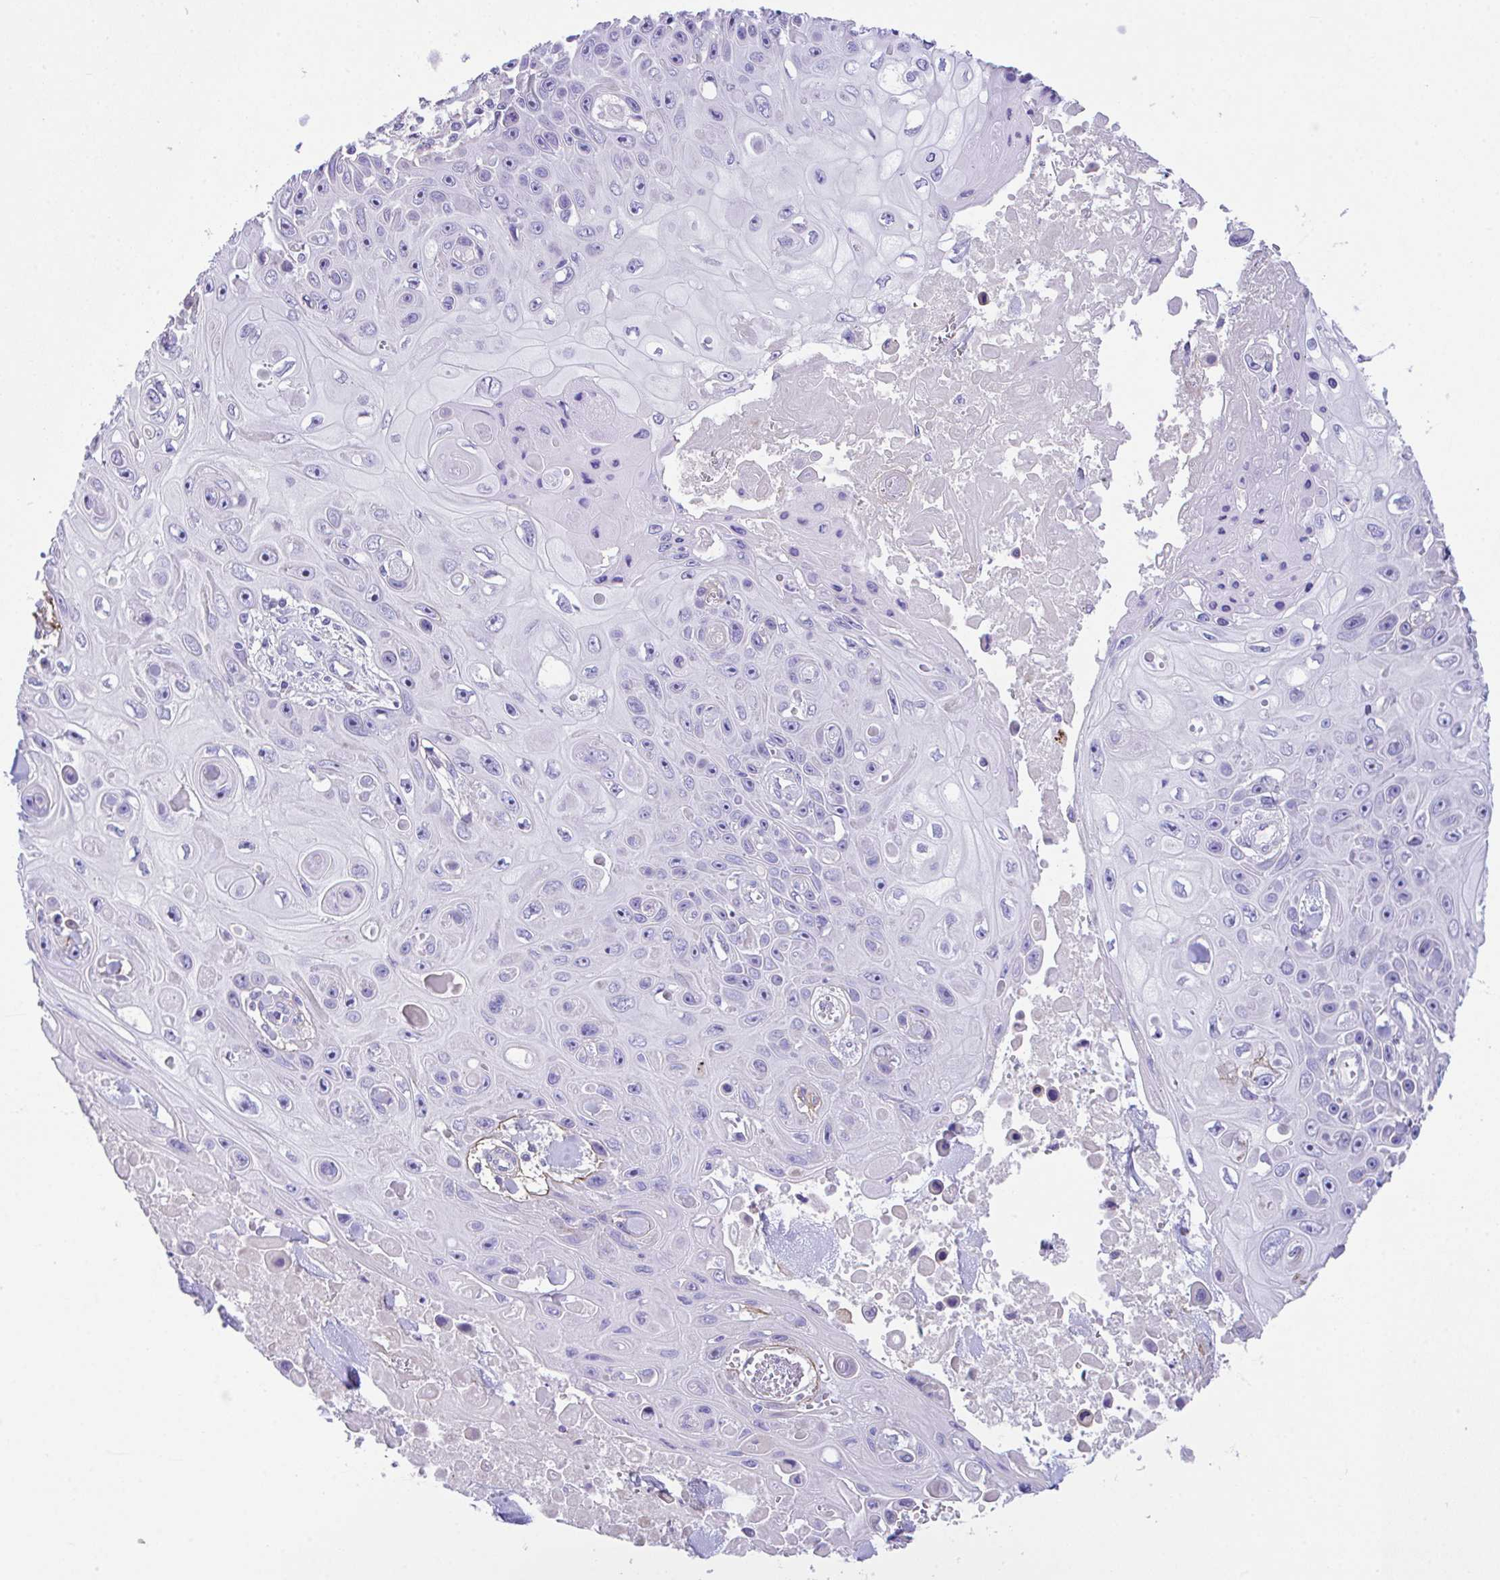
{"staining": {"intensity": "negative", "quantity": "none", "location": "none"}, "tissue": "skin cancer", "cell_type": "Tumor cells", "image_type": "cancer", "snomed": [{"axis": "morphology", "description": "Squamous cell carcinoma, NOS"}, {"axis": "topography", "description": "Skin"}], "caption": "IHC image of human skin squamous cell carcinoma stained for a protein (brown), which shows no expression in tumor cells.", "gene": "SLC16A6", "patient": {"sex": "male", "age": 82}}